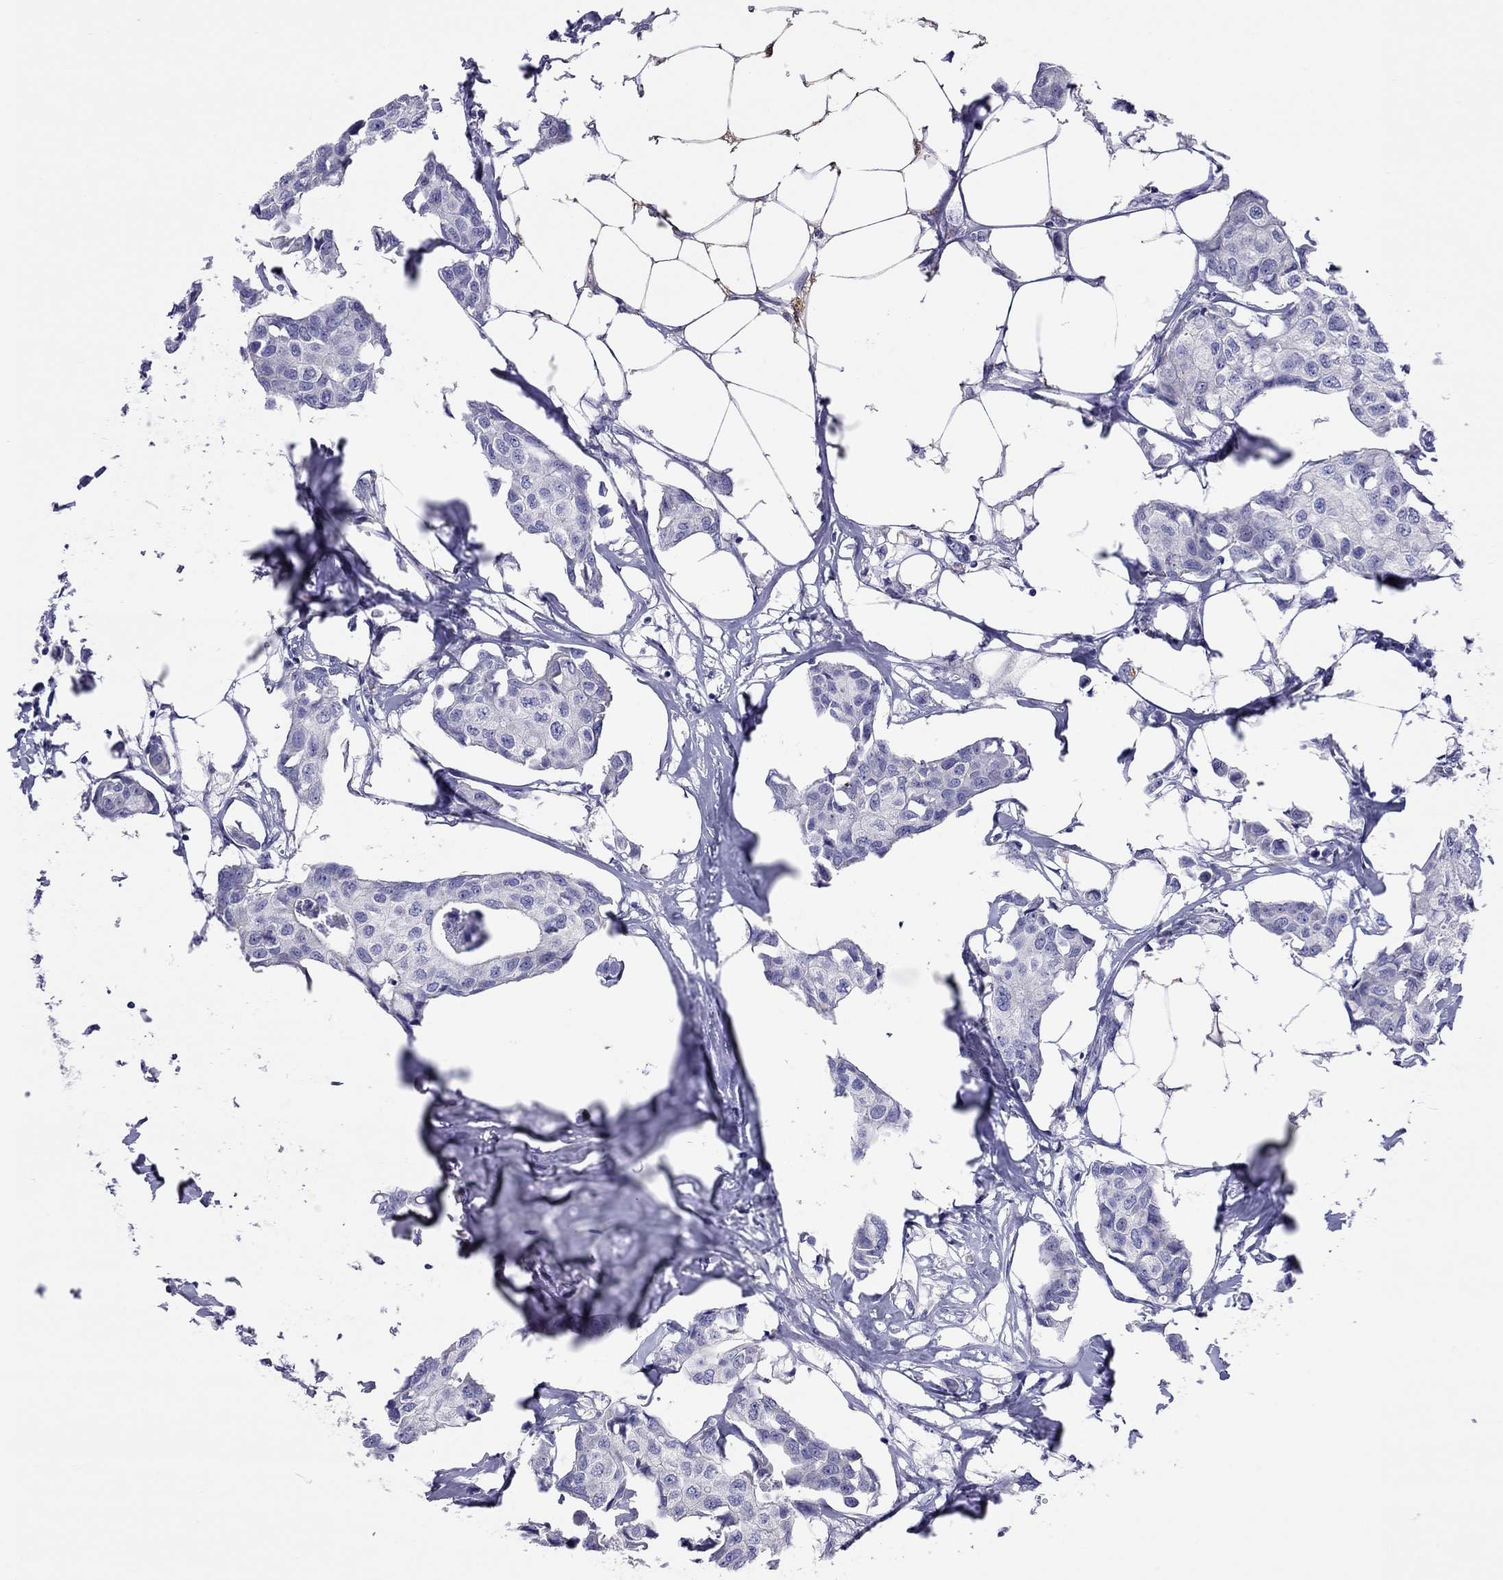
{"staining": {"intensity": "negative", "quantity": "none", "location": "none"}, "tissue": "breast cancer", "cell_type": "Tumor cells", "image_type": "cancer", "snomed": [{"axis": "morphology", "description": "Duct carcinoma"}, {"axis": "topography", "description": "Breast"}], "caption": "Tumor cells show no significant expression in breast cancer (intraductal carcinoma).", "gene": "COL9A1", "patient": {"sex": "female", "age": 80}}